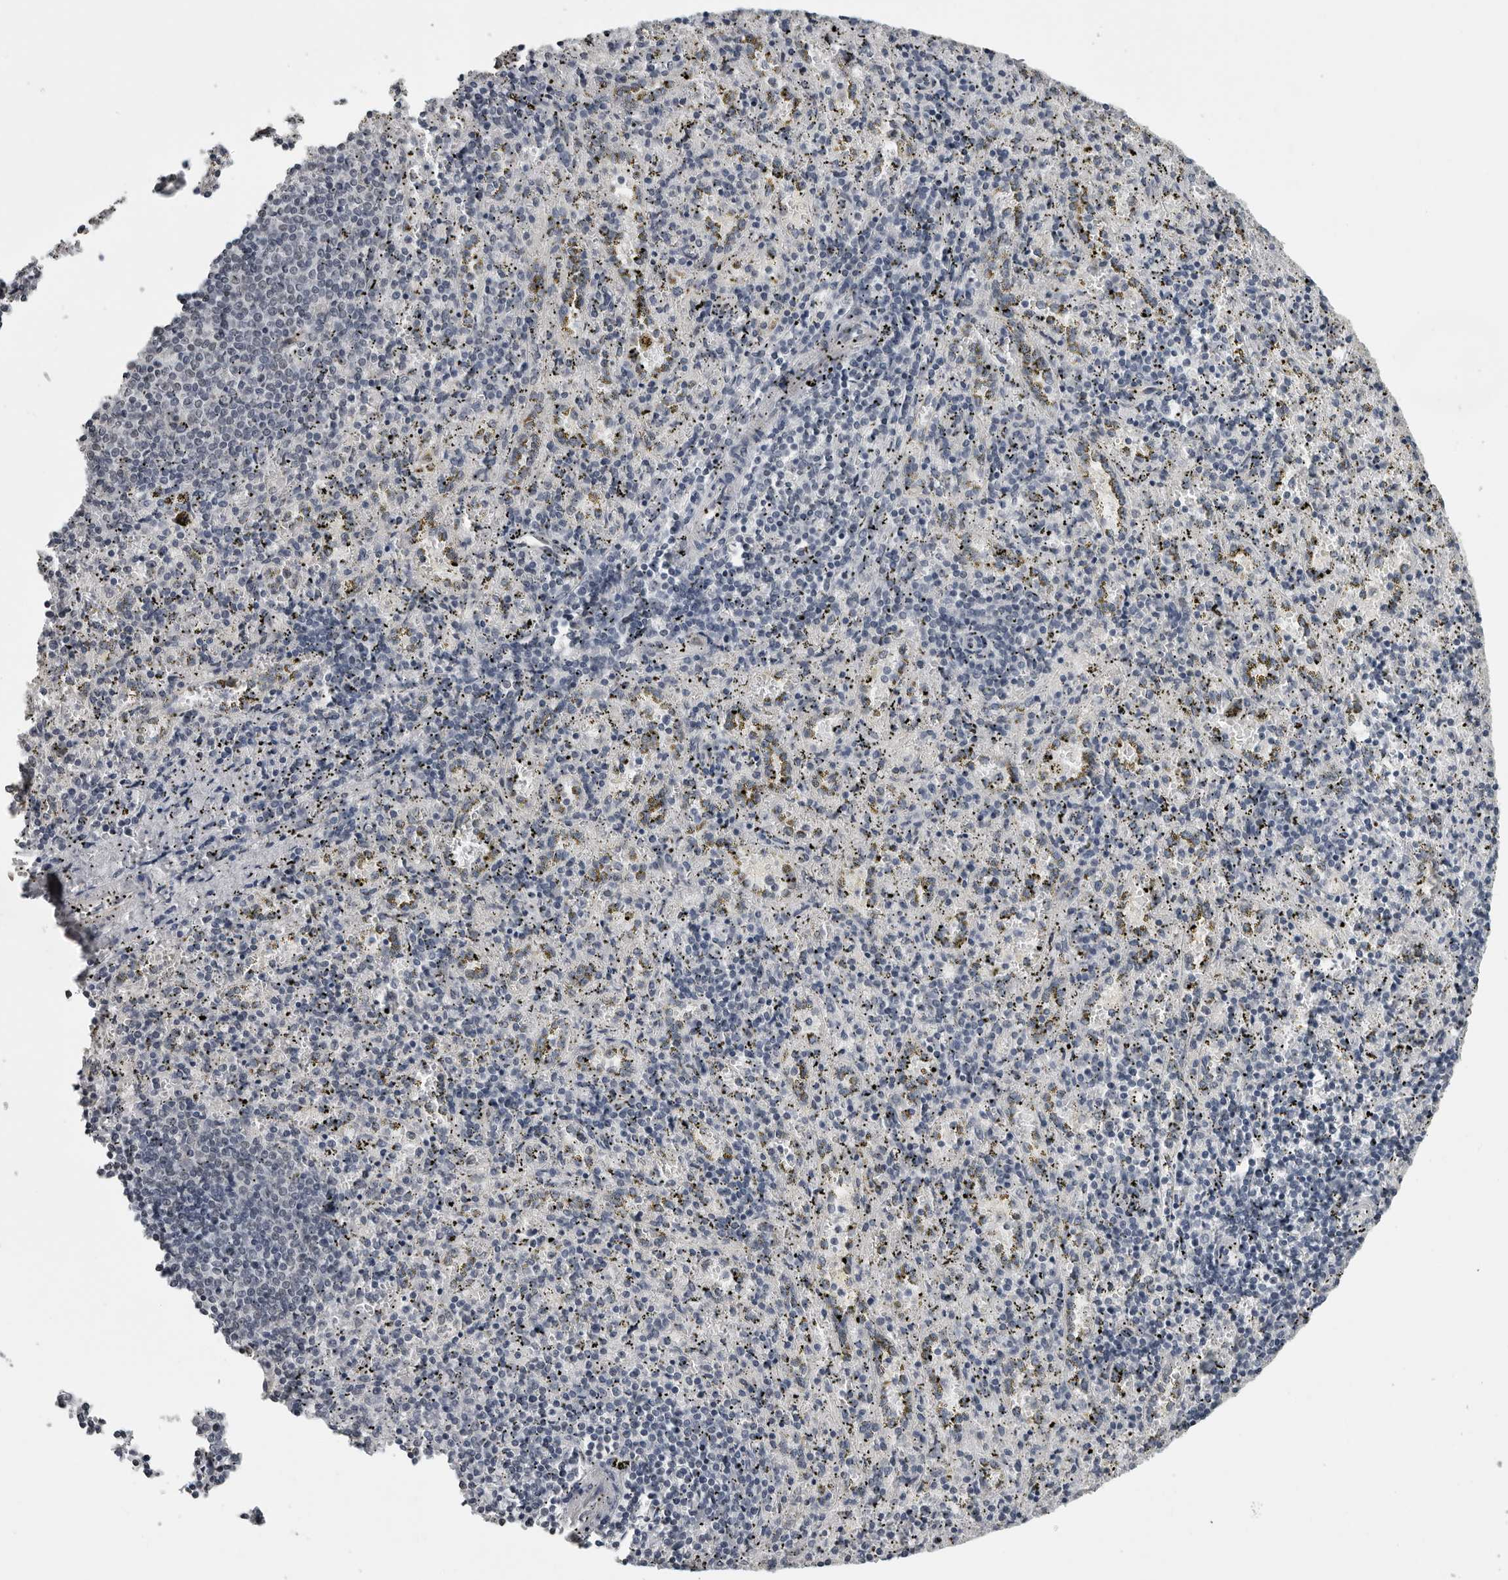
{"staining": {"intensity": "negative", "quantity": "none", "location": "none"}, "tissue": "spleen", "cell_type": "Cells in red pulp", "image_type": "normal", "snomed": [{"axis": "morphology", "description": "Normal tissue, NOS"}, {"axis": "topography", "description": "Spleen"}], "caption": "The photomicrograph reveals no significant expression in cells in red pulp of spleen.", "gene": "PRRX2", "patient": {"sex": "male", "age": 11}}